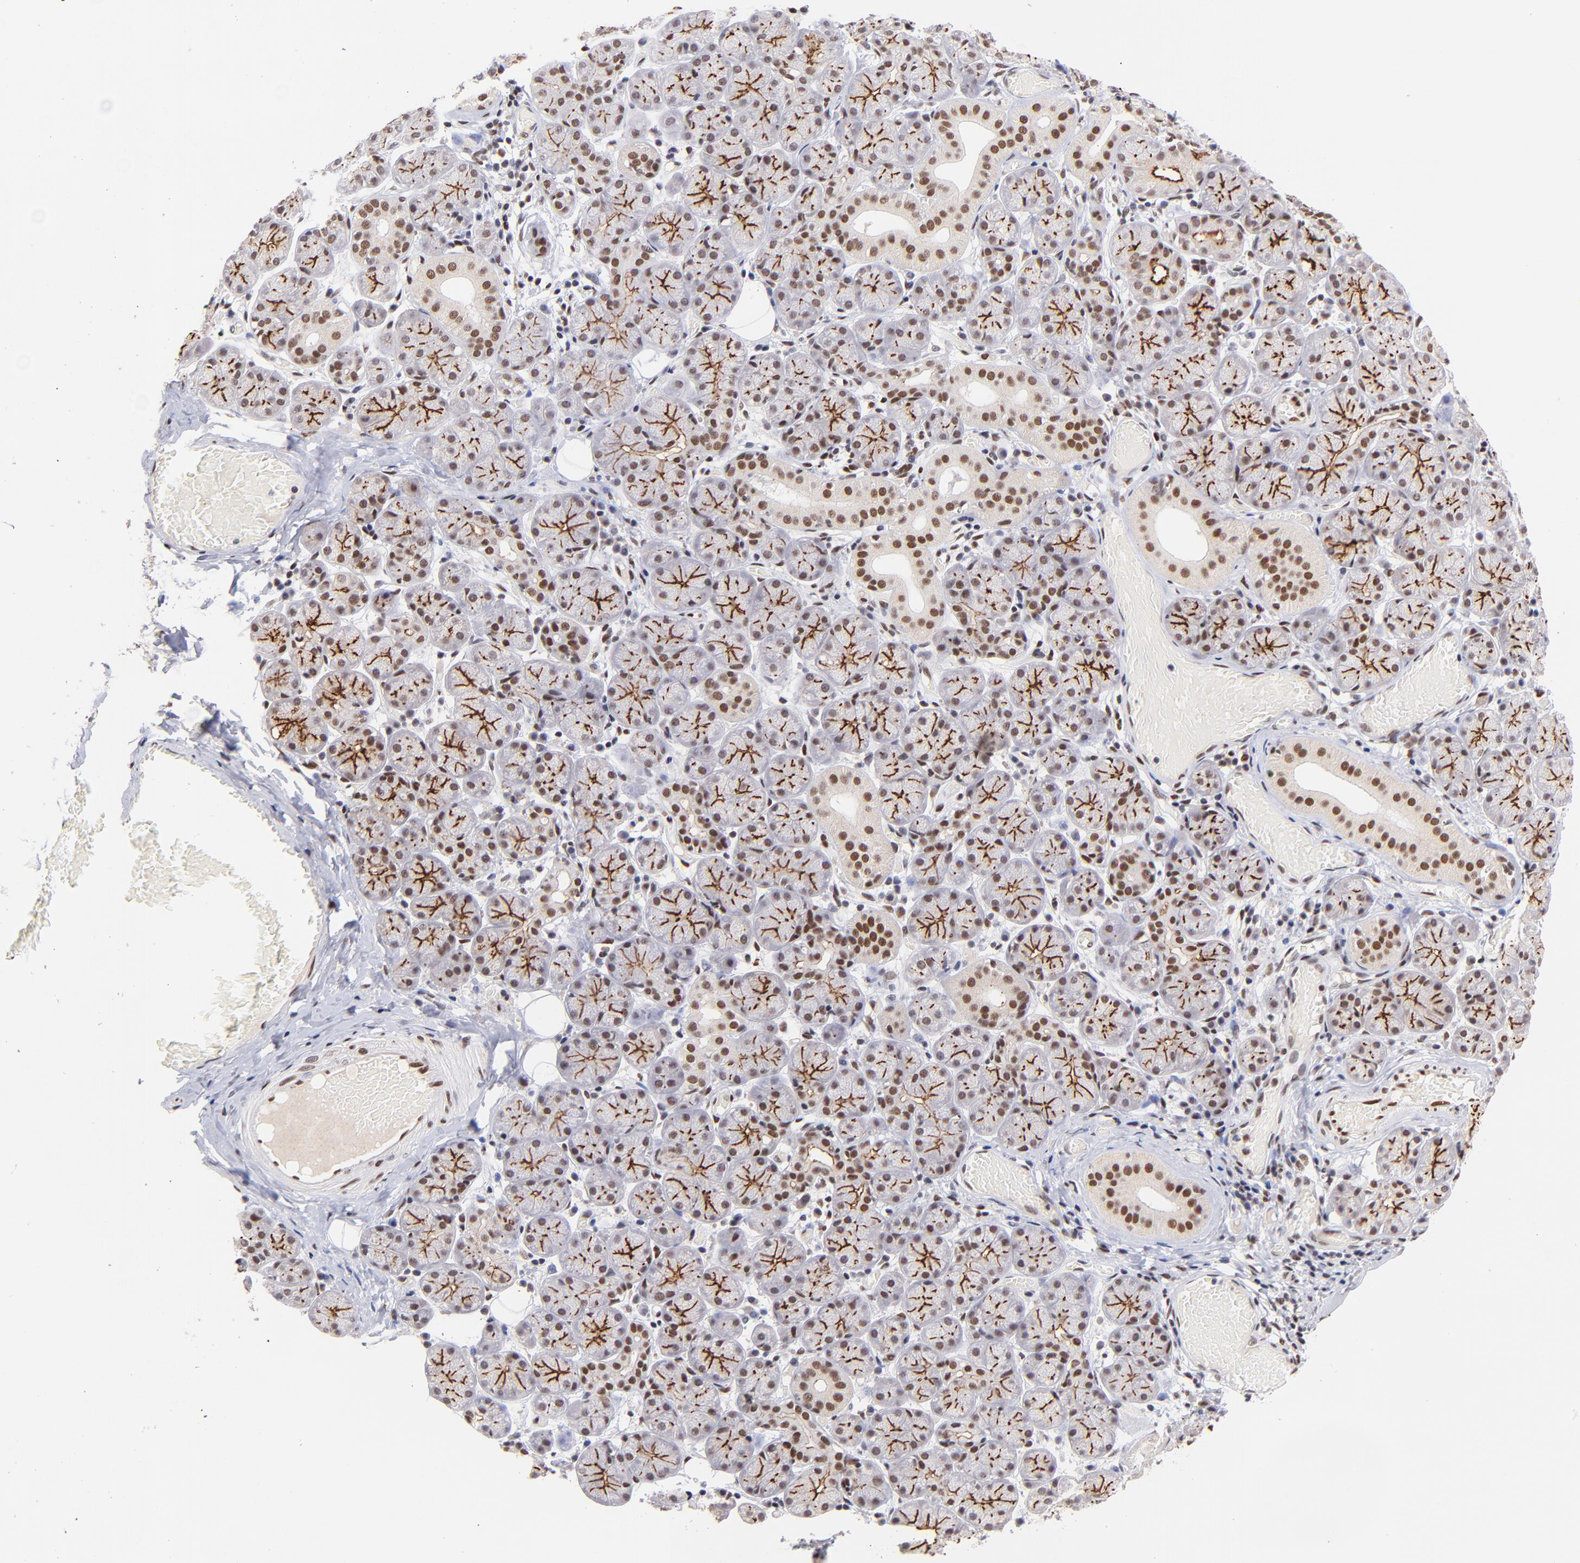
{"staining": {"intensity": "moderate", "quantity": ">75%", "location": "nuclear"}, "tissue": "salivary gland", "cell_type": "Glandular cells", "image_type": "normal", "snomed": [{"axis": "morphology", "description": "Normal tissue, NOS"}, {"axis": "topography", "description": "Salivary gland"}], "caption": "Benign salivary gland shows moderate nuclear expression in approximately >75% of glandular cells, visualized by immunohistochemistry.", "gene": "MIDEAS", "patient": {"sex": "female", "age": 24}}